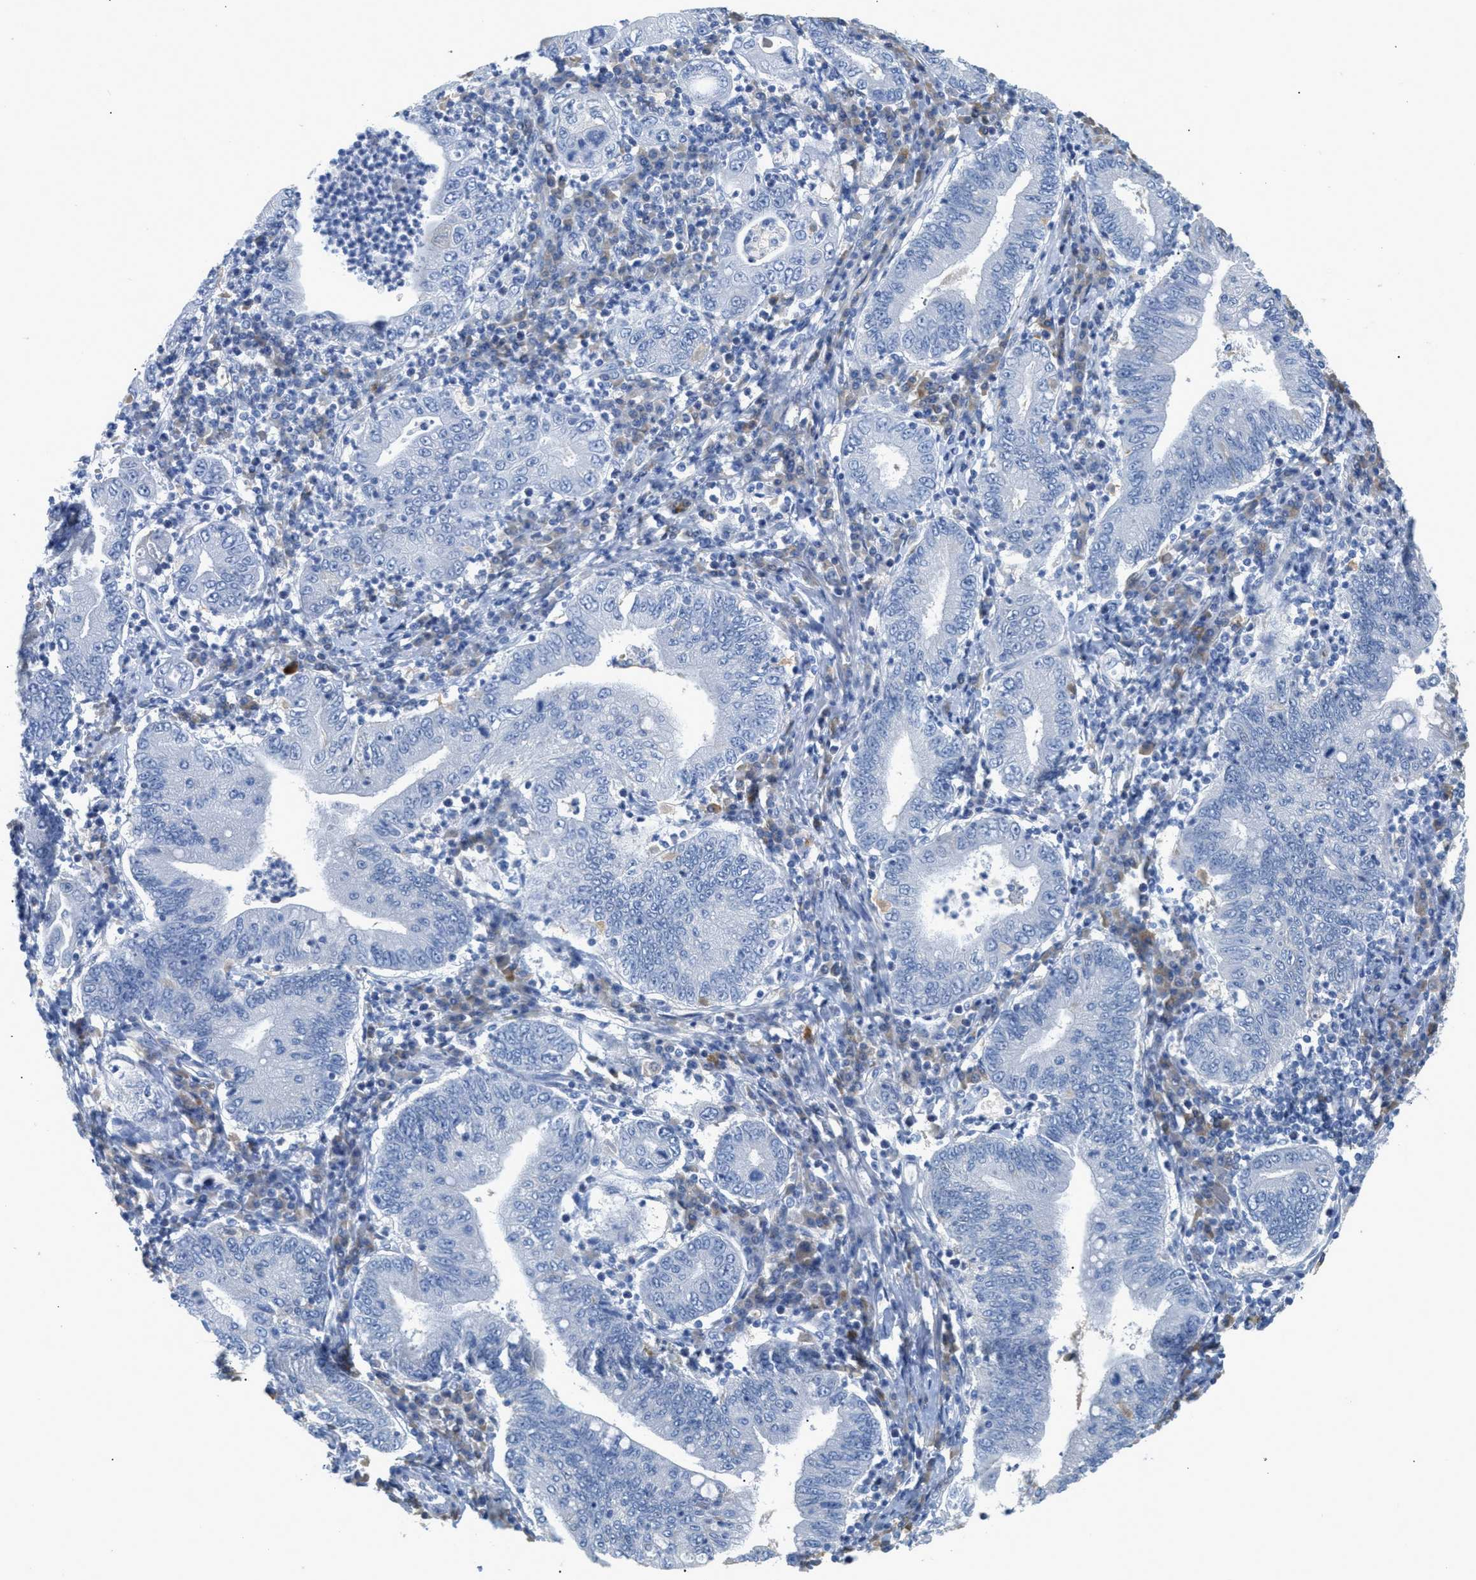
{"staining": {"intensity": "negative", "quantity": "none", "location": "none"}, "tissue": "stomach cancer", "cell_type": "Tumor cells", "image_type": "cancer", "snomed": [{"axis": "morphology", "description": "Normal tissue, NOS"}, {"axis": "morphology", "description": "Adenocarcinoma, NOS"}, {"axis": "topography", "description": "Esophagus"}, {"axis": "topography", "description": "Stomach, upper"}, {"axis": "topography", "description": "Peripheral nerve tissue"}], "caption": "IHC of human stomach cancer reveals no expression in tumor cells. Nuclei are stained in blue.", "gene": "HSF2", "patient": {"sex": "male", "age": 62}}